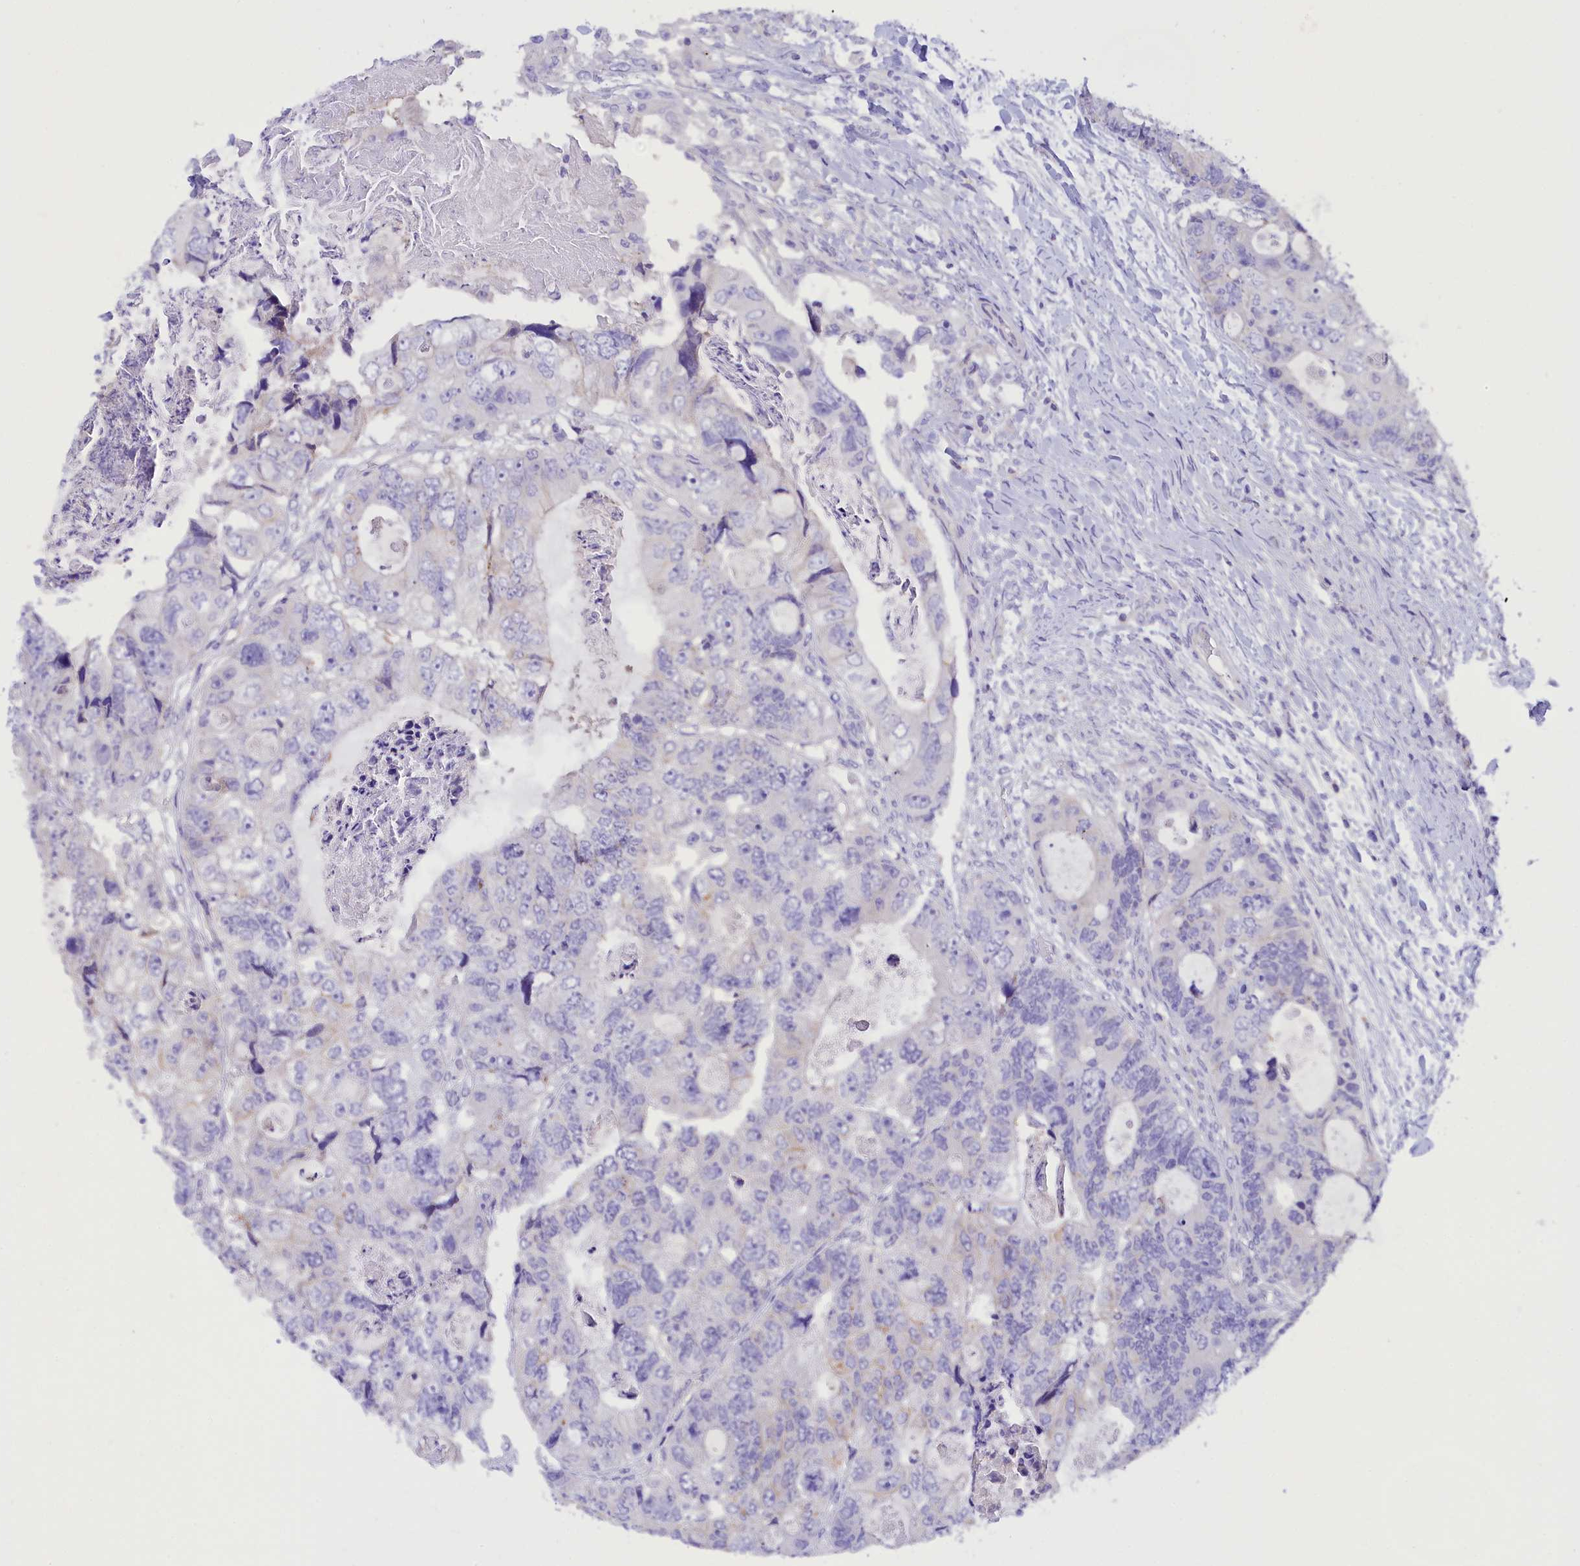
{"staining": {"intensity": "negative", "quantity": "none", "location": "none"}, "tissue": "colorectal cancer", "cell_type": "Tumor cells", "image_type": "cancer", "snomed": [{"axis": "morphology", "description": "Adenocarcinoma, NOS"}, {"axis": "topography", "description": "Rectum"}], "caption": "IHC of human colorectal cancer reveals no expression in tumor cells.", "gene": "COL6A5", "patient": {"sex": "male", "age": 59}}